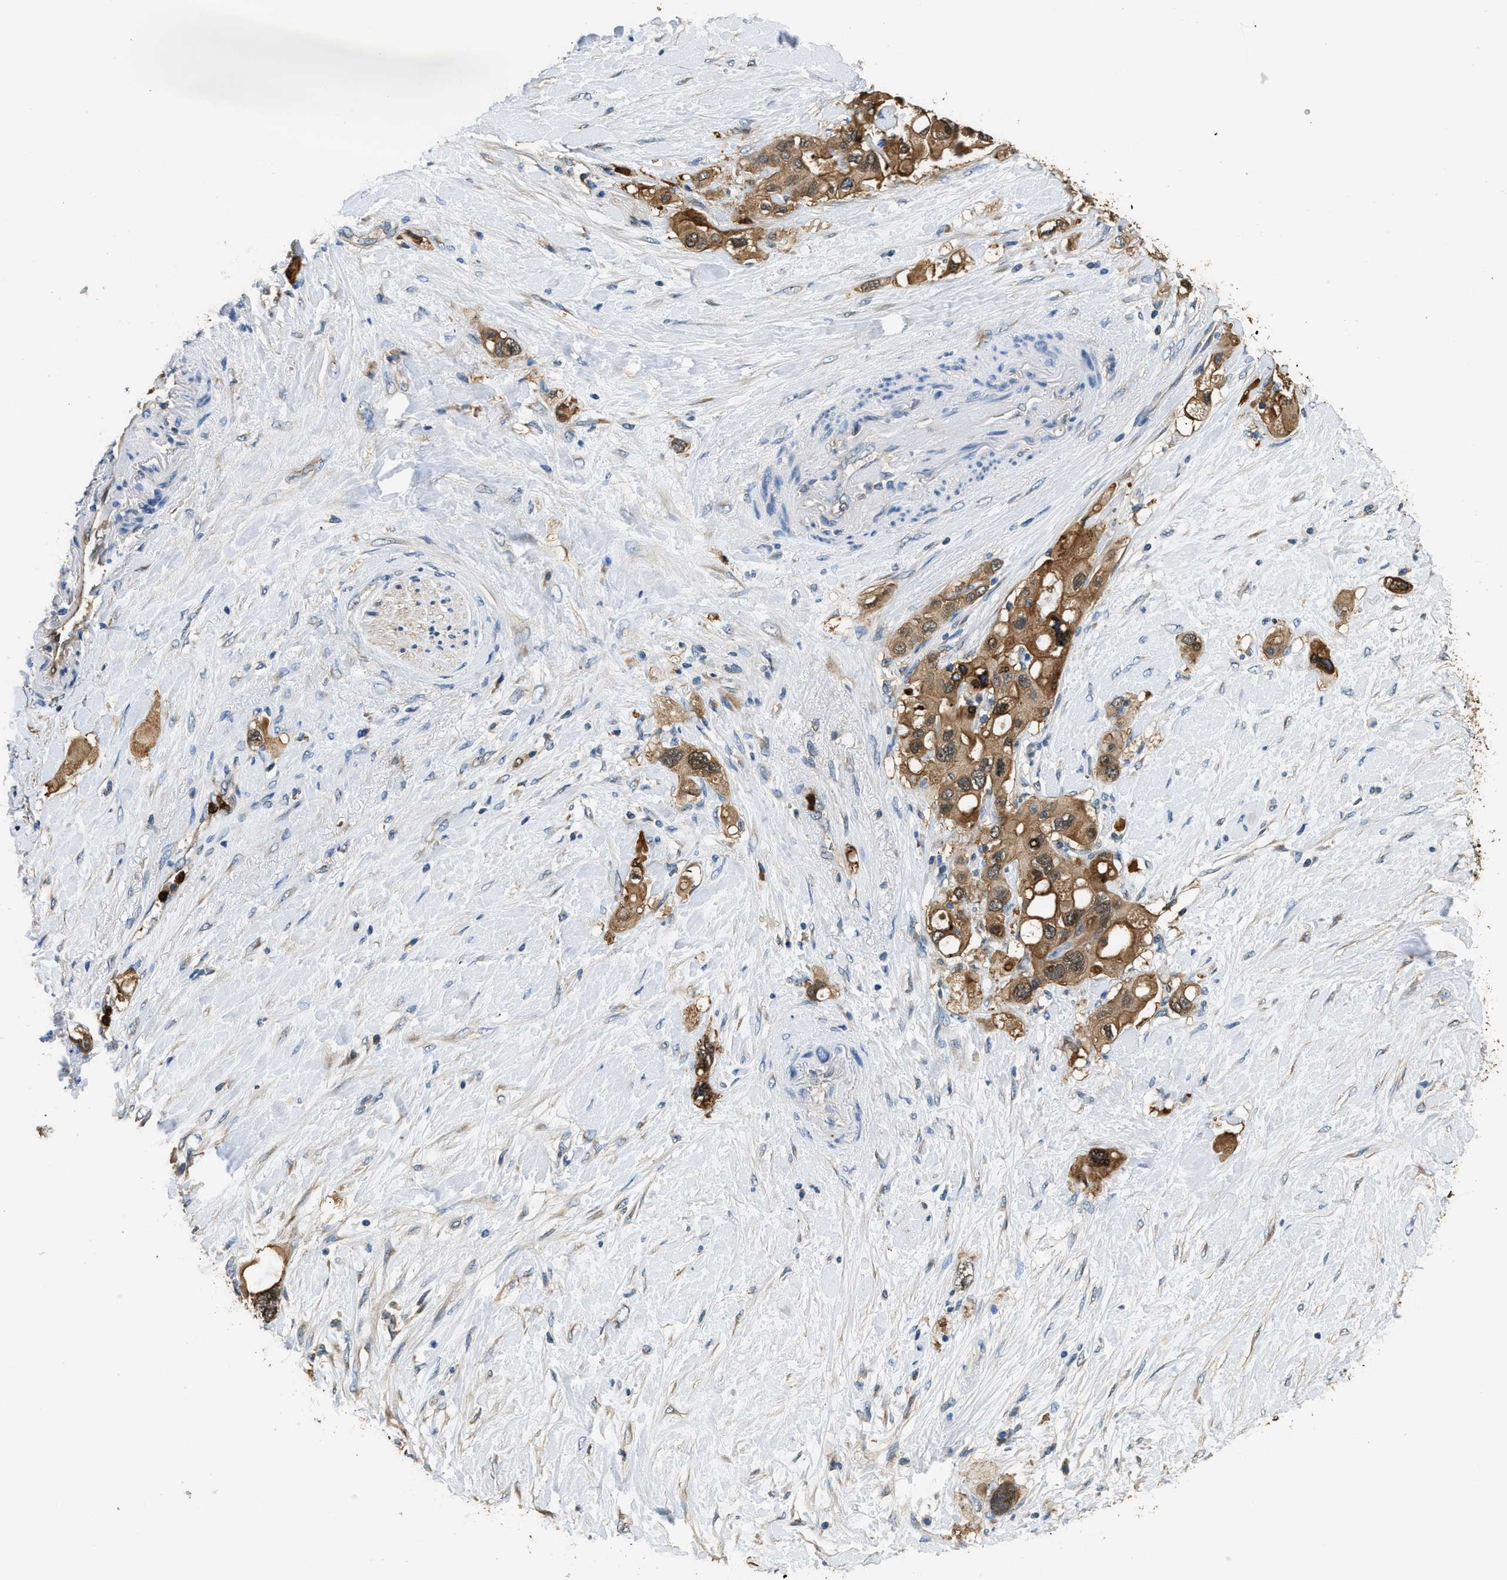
{"staining": {"intensity": "moderate", "quantity": ">75%", "location": "cytoplasmic/membranous"}, "tissue": "pancreatic cancer", "cell_type": "Tumor cells", "image_type": "cancer", "snomed": [{"axis": "morphology", "description": "Adenocarcinoma, NOS"}, {"axis": "topography", "description": "Pancreas"}], "caption": "This image displays adenocarcinoma (pancreatic) stained with immunohistochemistry (IHC) to label a protein in brown. The cytoplasmic/membranous of tumor cells show moderate positivity for the protein. Nuclei are counter-stained blue.", "gene": "ANXA3", "patient": {"sex": "female", "age": 56}}